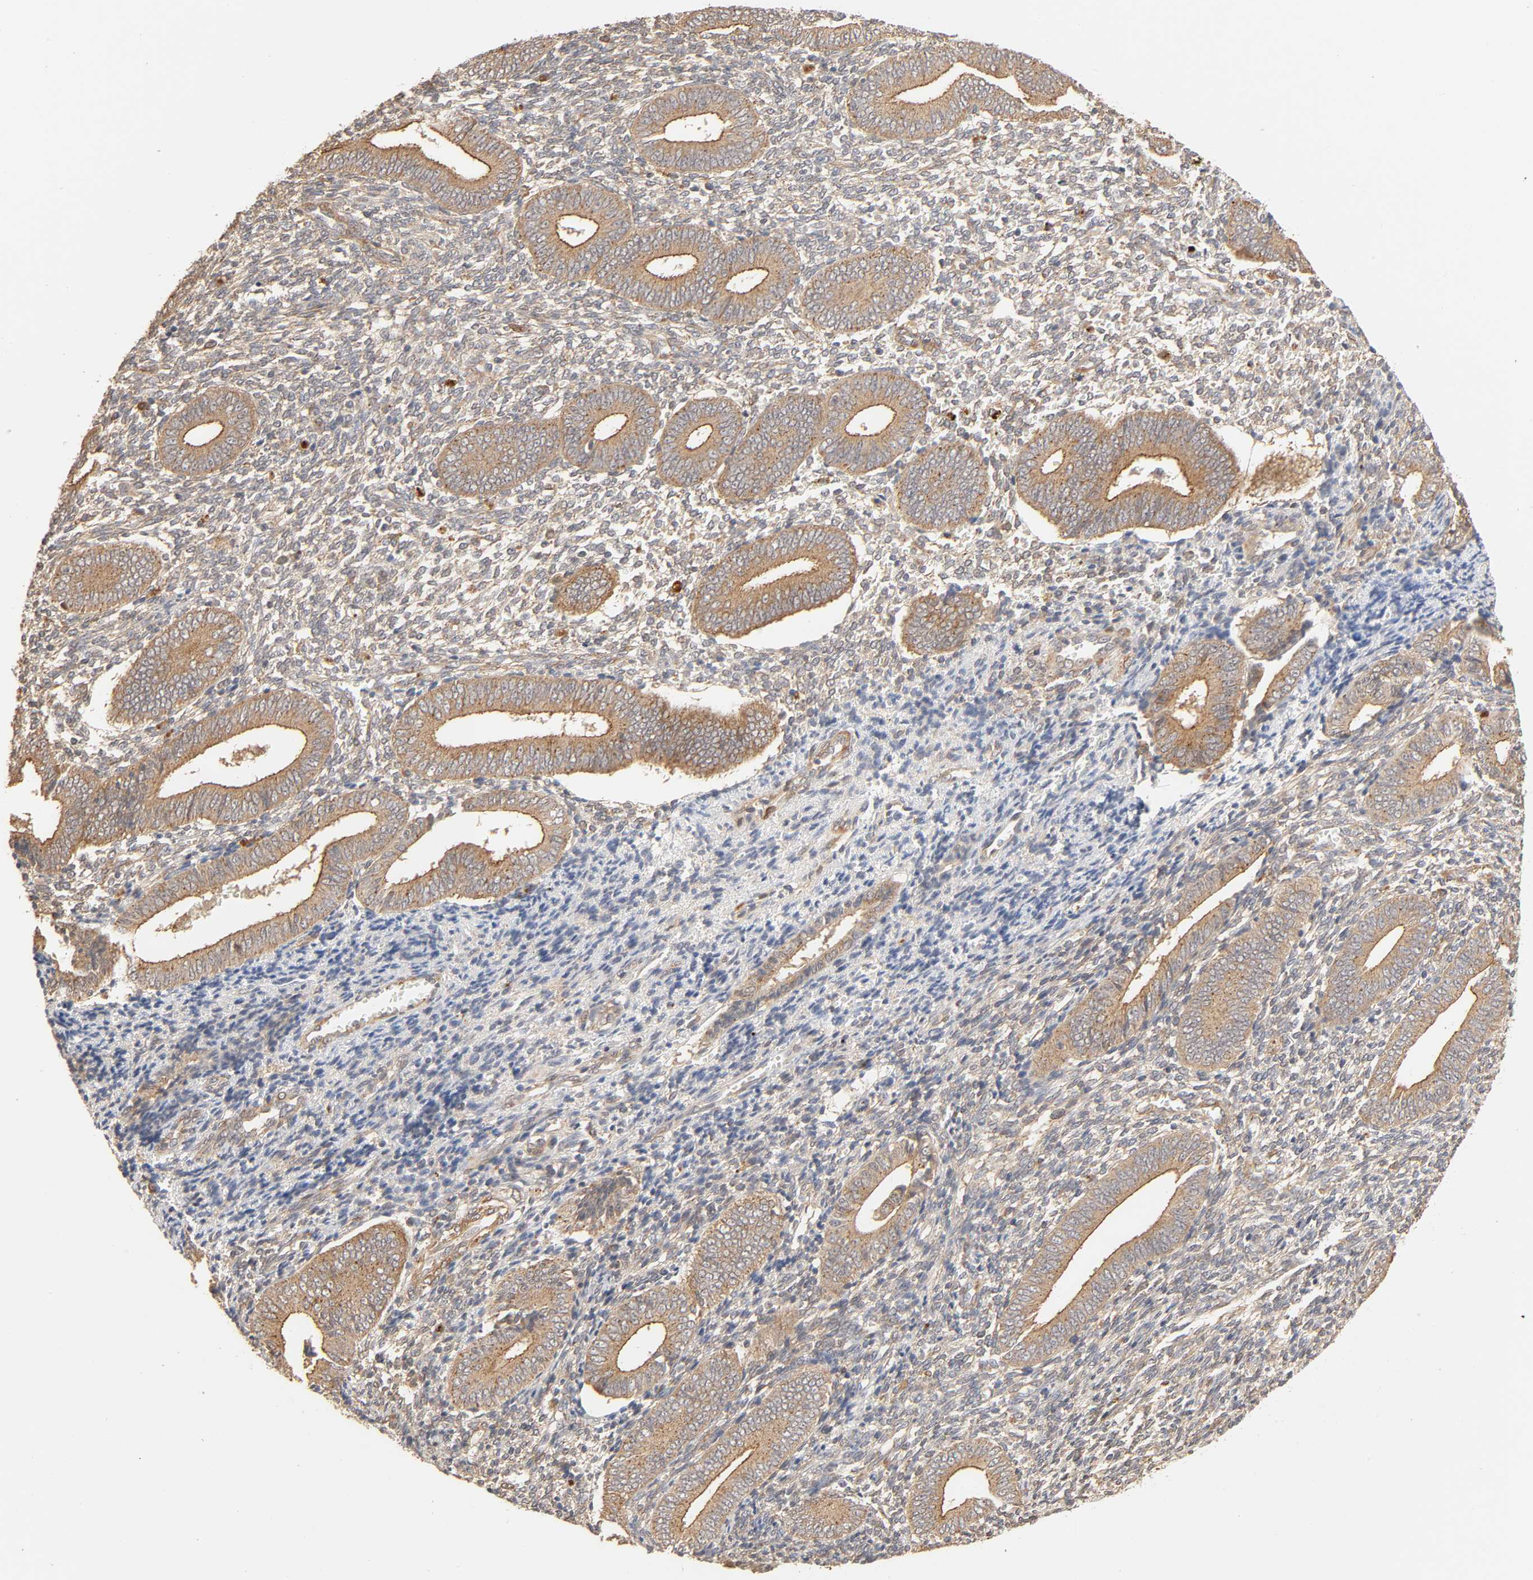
{"staining": {"intensity": "moderate", "quantity": ">75%", "location": "cytoplasmic/membranous"}, "tissue": "endometrium", "cell_type": "Cells in endometrial stroma", "image_type": "normal", "snomed": [{"axis": "morphology", "description": "Normal tissue, NOS"}, {"axis": "topography", "description": "Uterus"}, {"axis": "topography", "description": "Endometrium"}], "caption": "An image of endometrium stained for a protein demonstrates moderate cytoplasmic/membranous brown staining in cells in endometrial stroma.", "gene": "EPS8", "patient": {"sex": "female", "age": 33}}